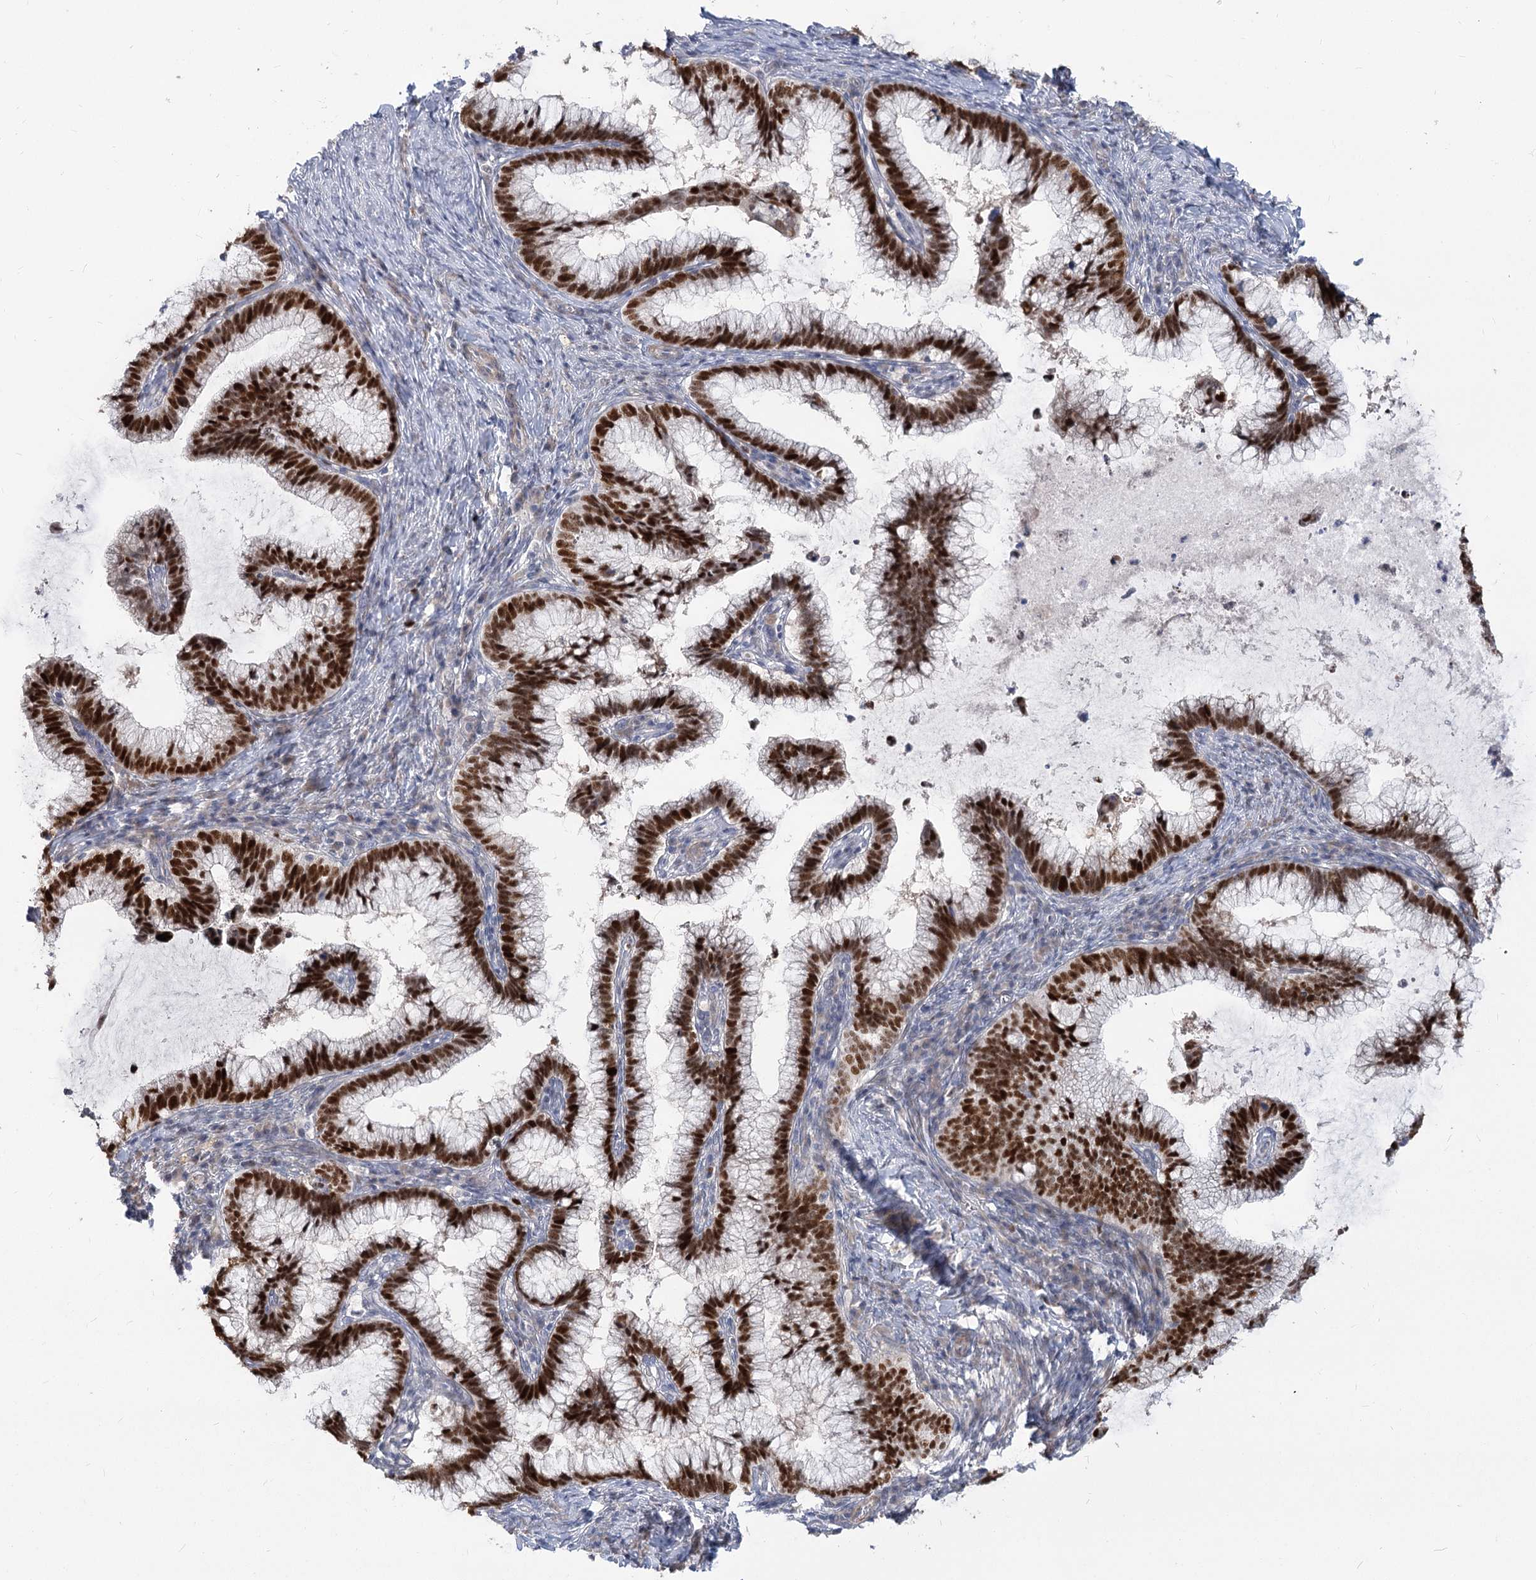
{"staining": {"intensity": "strong", "quantity": ">75%", "location": "nuclear"}, "tissue": "cervical cancer", "cell_type": "Tumor cells", "image_type": "cancer", "snomed": [{"axis": "morphology", "description": "Adenocarcinoma, NOS"}, {"axis": "topography", "description": "Cervix"}], "caption": "A brown stain highlights strong nuclear positivity of a protein in human cervical cancer tumor cells.", "gene": "PIK3C2A", "patient": {"sex": "female", "age": 36}}